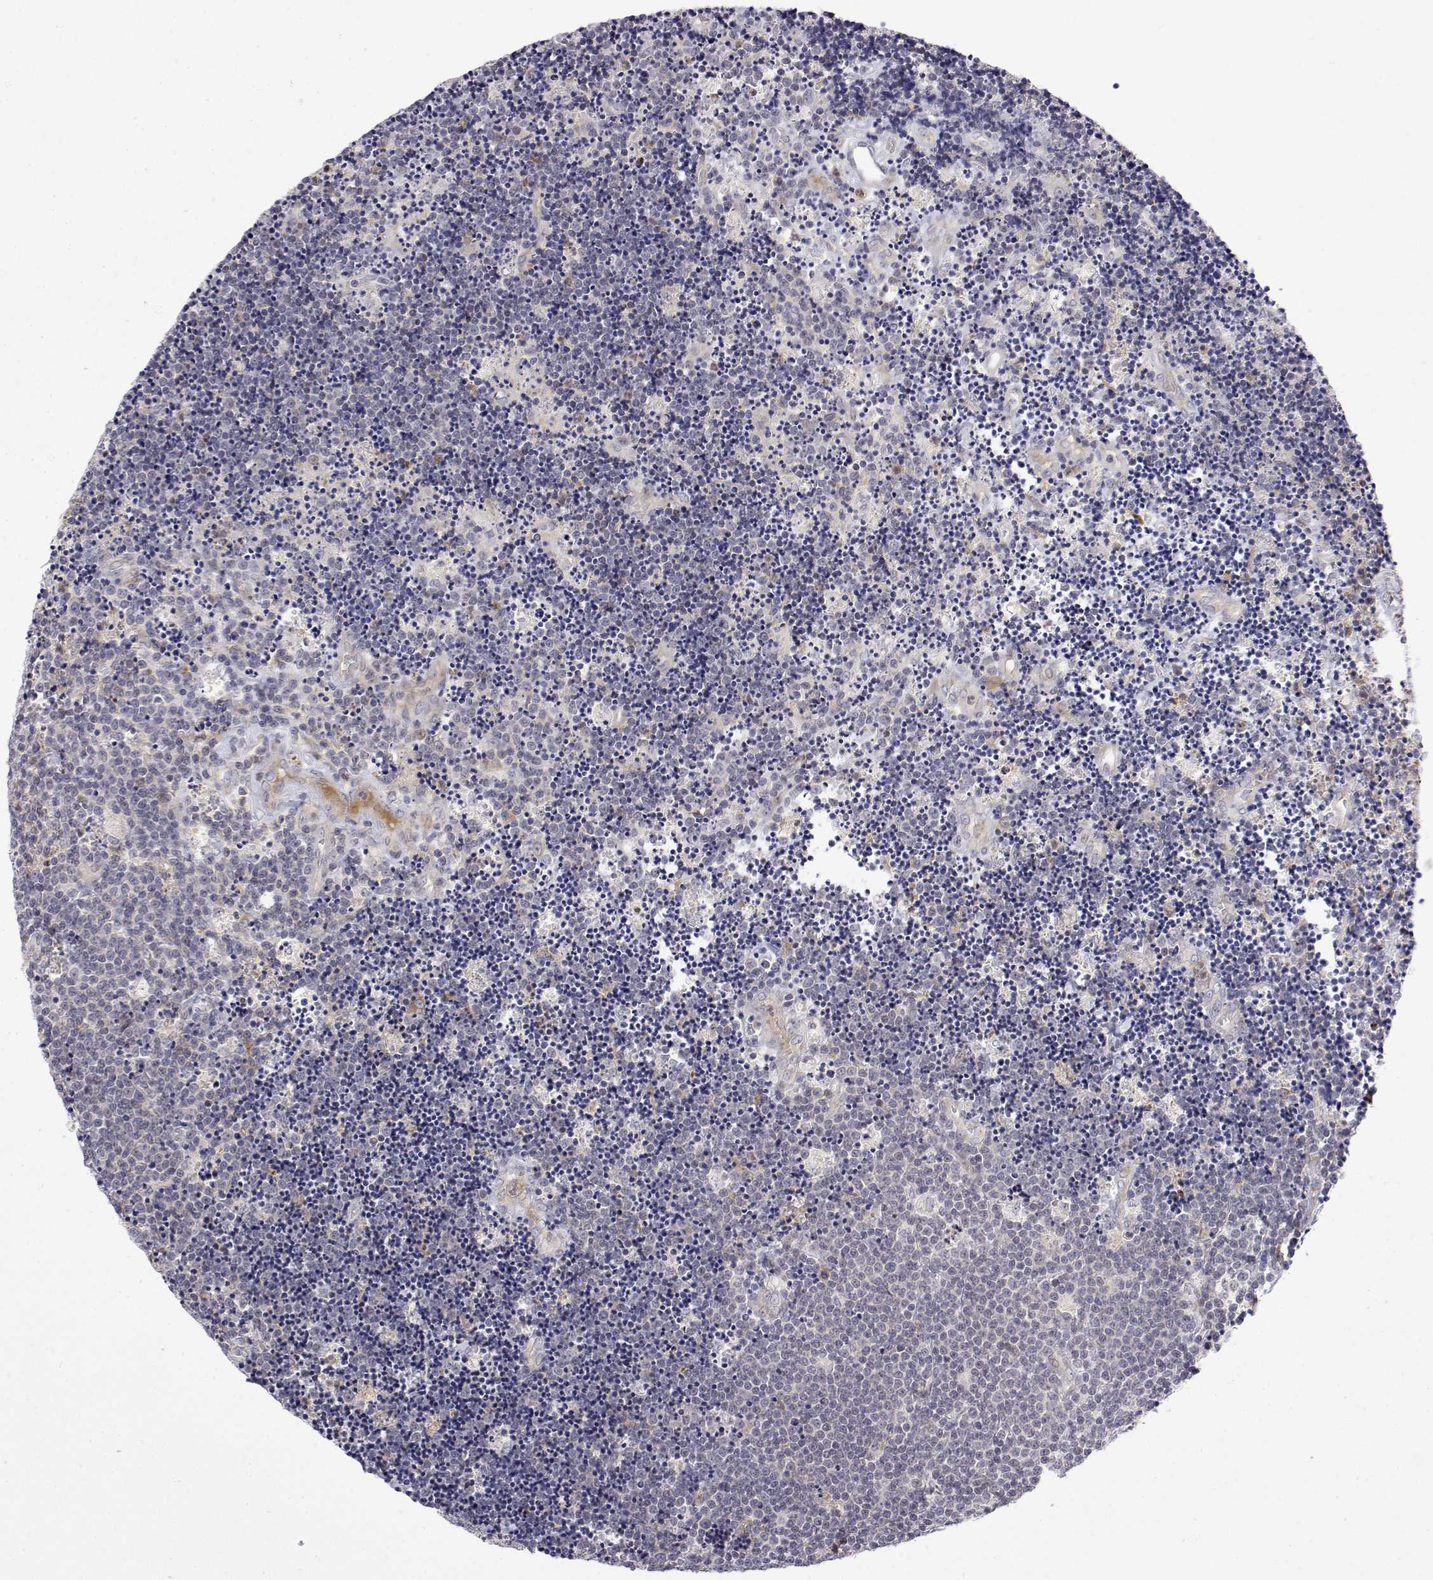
{"staining": {"intensity": "negative", "quantity": "none", "location": "none"}, "tissue": "lymphoma", "cell_type": "Tumor cells", "image_type": "cancer", "snomed": [{"axis": "morphology", "description": "Malignant lymphoma, non-Hodgkin's type, Low grade"}, {"axis": "topography", "description": "Brain"}], "caption": "High magnification brightfield microscopy of low-grade malignant lymphoma, non-Hodgkin's type stained with DAB (brown) and counterstained with hematoxylin (blue): tumor cells show no significant staining.", "gene": "IGFBP4", "patient": {"sex": "female", "age": 66}}